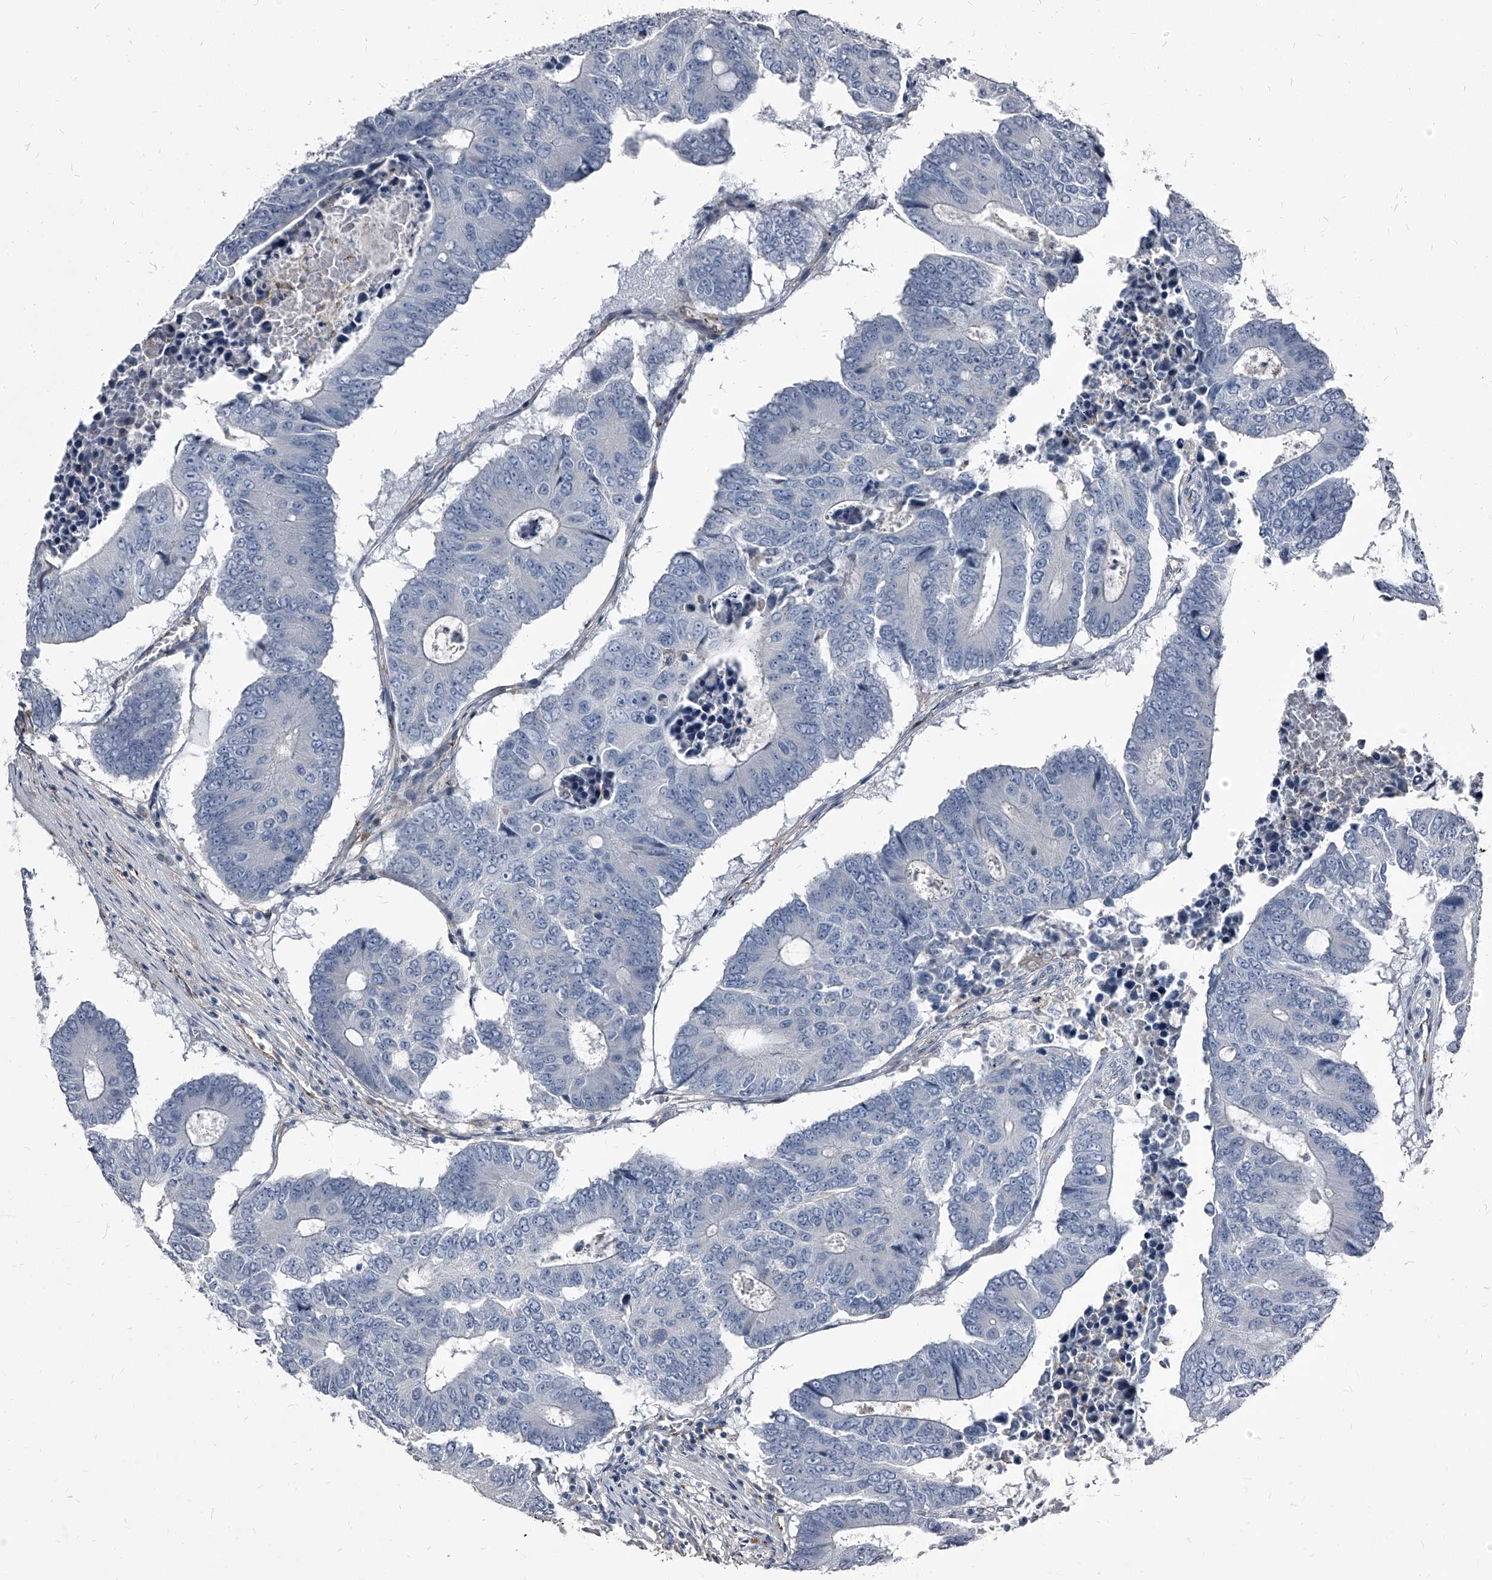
{"staining": {"intensity": "negative", "quantity": "none", "location": "none"}, "tissue": "colorectal cancer", "cell_type": "Tumor cells", "image_type": "cancer", "snomed": [{"axis": "morphology", "description": "Adenocarcinoma, NOS"}, {"axis": "topography", "description": "Colon"}], "caption": "A micrograph of adenocarcinoma (colorectal) stained for a protein shows no brown staining in tumor cells.", "gene": "PGLYRP3", "patient": {"sex": "male", "age": 87}}